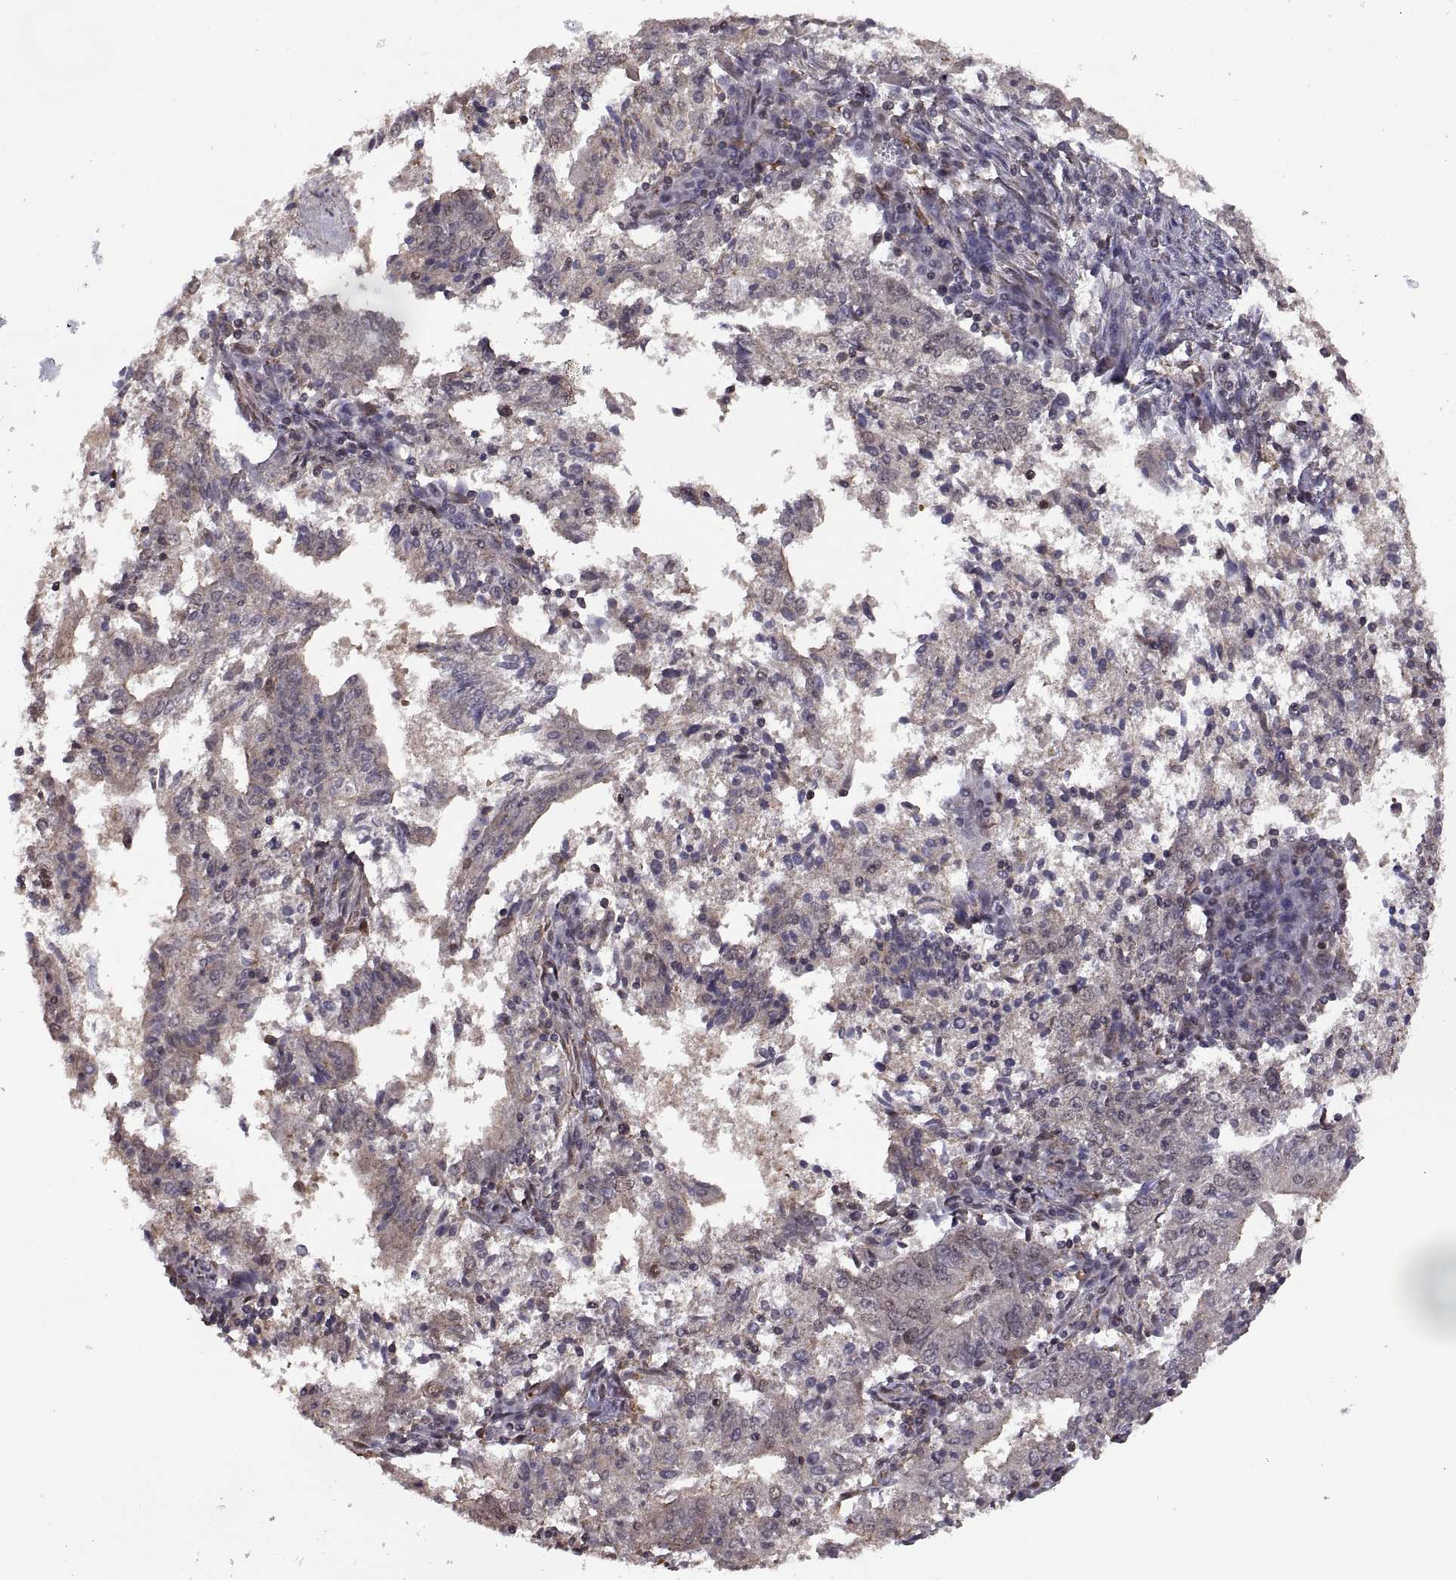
{"staining": {"intensity": "negative", "quantity": "none", "location": "none"}, "tissue": "endometrial cancer", "cell_type": "Tumor cells", "image_type": "cancer", "snomed": [{"axis": "morphology", "description": "Adenocarcinoma, NOS"}, {"axis": "topography", "description": "Endometrium"}], "caption": "Human endometrial adenocarcinoma stained for a protein using immunohistochemistry reveals no expression in tumor cells.", "gene": "ARRB1", "patient": {"sex": "female", "age": 82}}